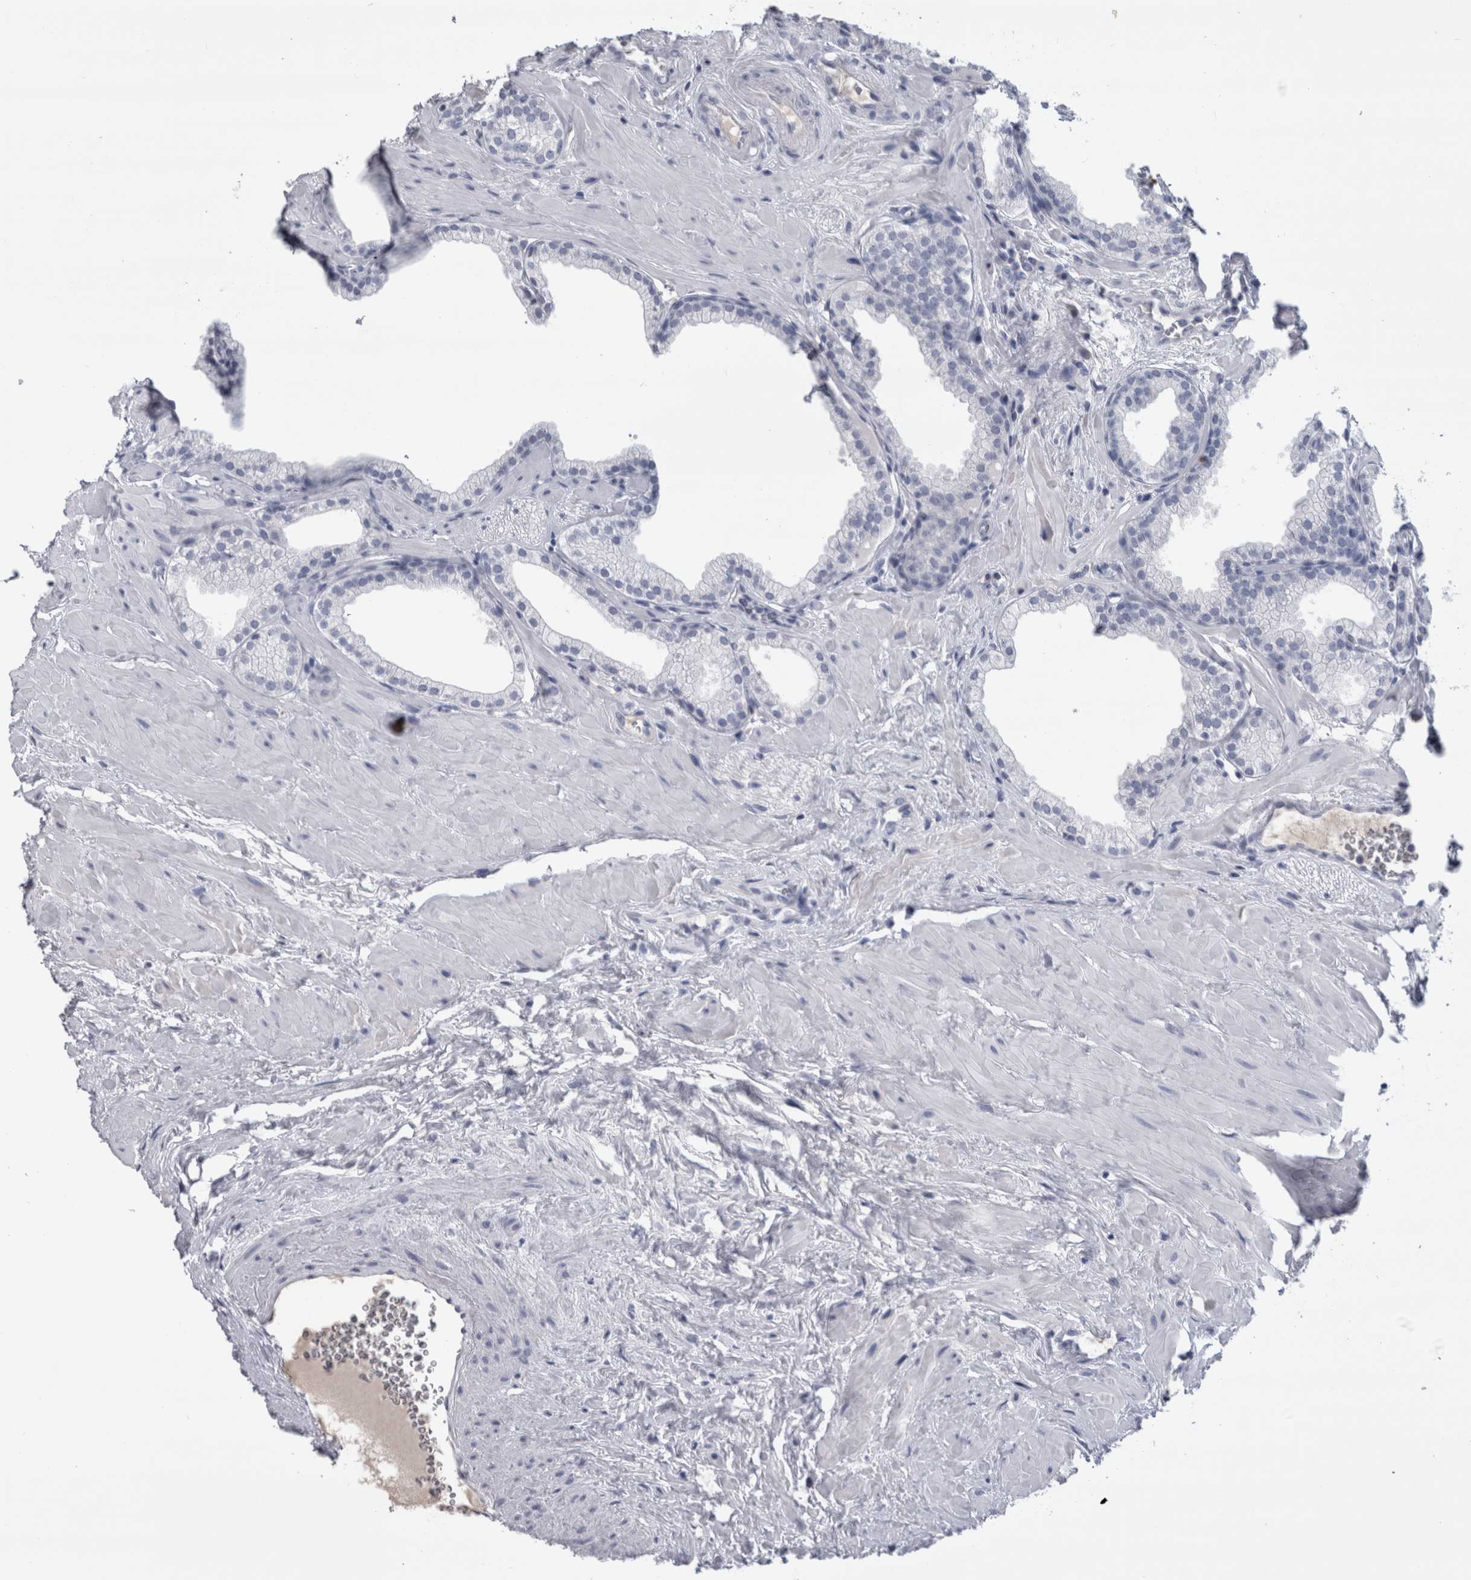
{"staining": {"intensity": "negative", "quantity": "none", "location": "none"}, "tissue": "prostate", "cell_type": "Glandular cells", "image_type": "normal", "snomed": [{"axis": "morphology", "description": "Normal tissue, NOS"}, {"axis": "morphology", "description": "Urothelial carcinoma, Low grade"}, {"axis": "topography", "description": "Urinary bladder"}, {"axis": "topography", "description": "Prostate"}], "caption": "IHC histopathology image of benign prostate: prostate stained with DAB shows no significant protein staining in glandular cells. (DAB (3,3'-diaminobenzidine) immunohistochemistry (IHC) with hematoxylin counter stain).", "gene": "PAX5", "patient": {"sex": "male", "age": 60}}